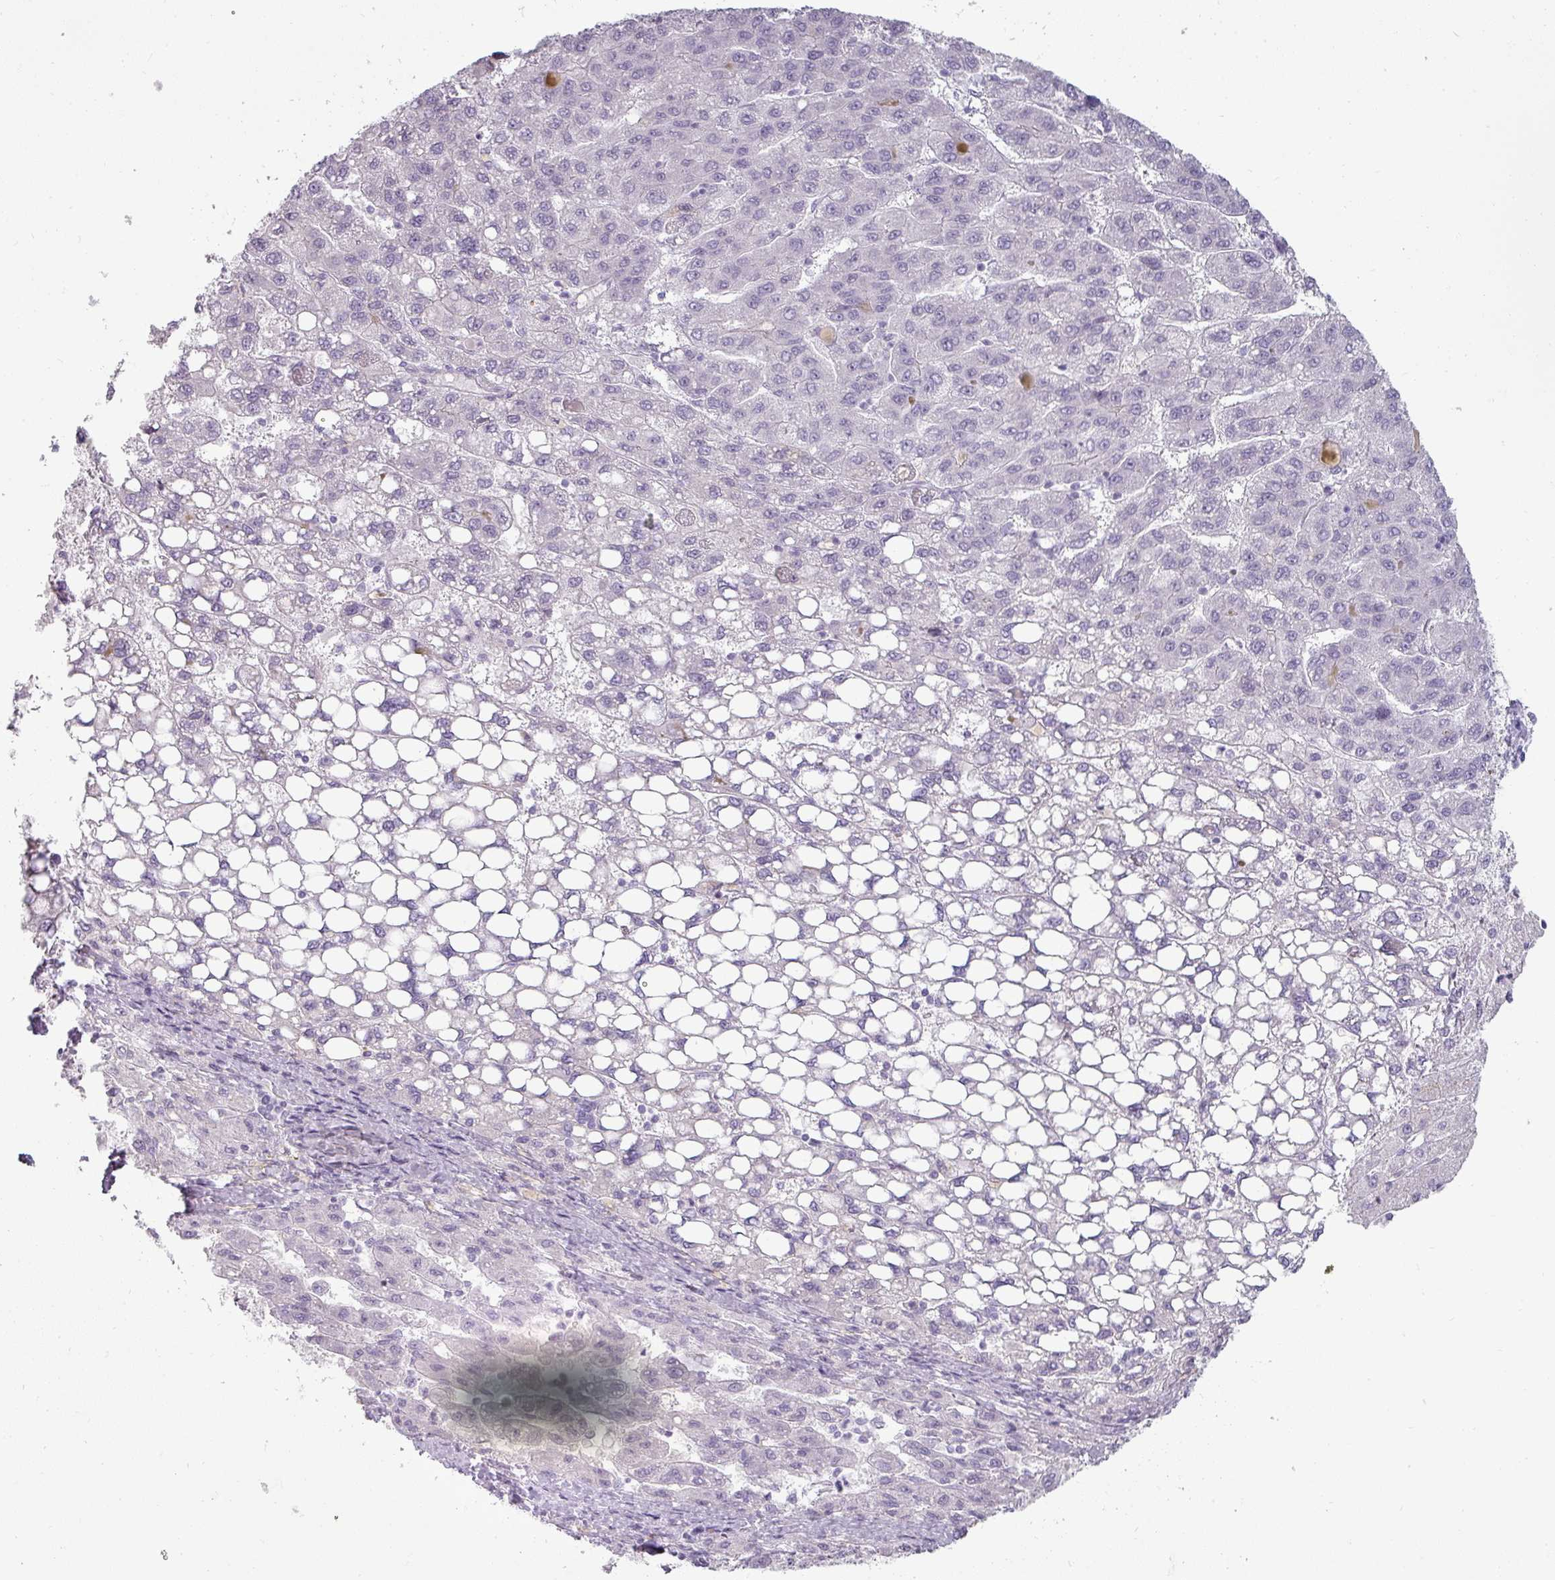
{"staining": {"intensity": "negative", "quantity": "none", "location": "none"}, "tissue": "liver cancer", "cell_type": "Tumor cells", "image_type": "cancer", "snomed": [{"axis": "morphology", "description": "Carcinoma, Hepatocellular, NOS"}, {"axis": "topography", "description": "Liver"}], "caption": "Tumor cells show no significant positivity in liver cancer.", "gene": "ASB1", "patient": {"sex": "female", "age": 82}}